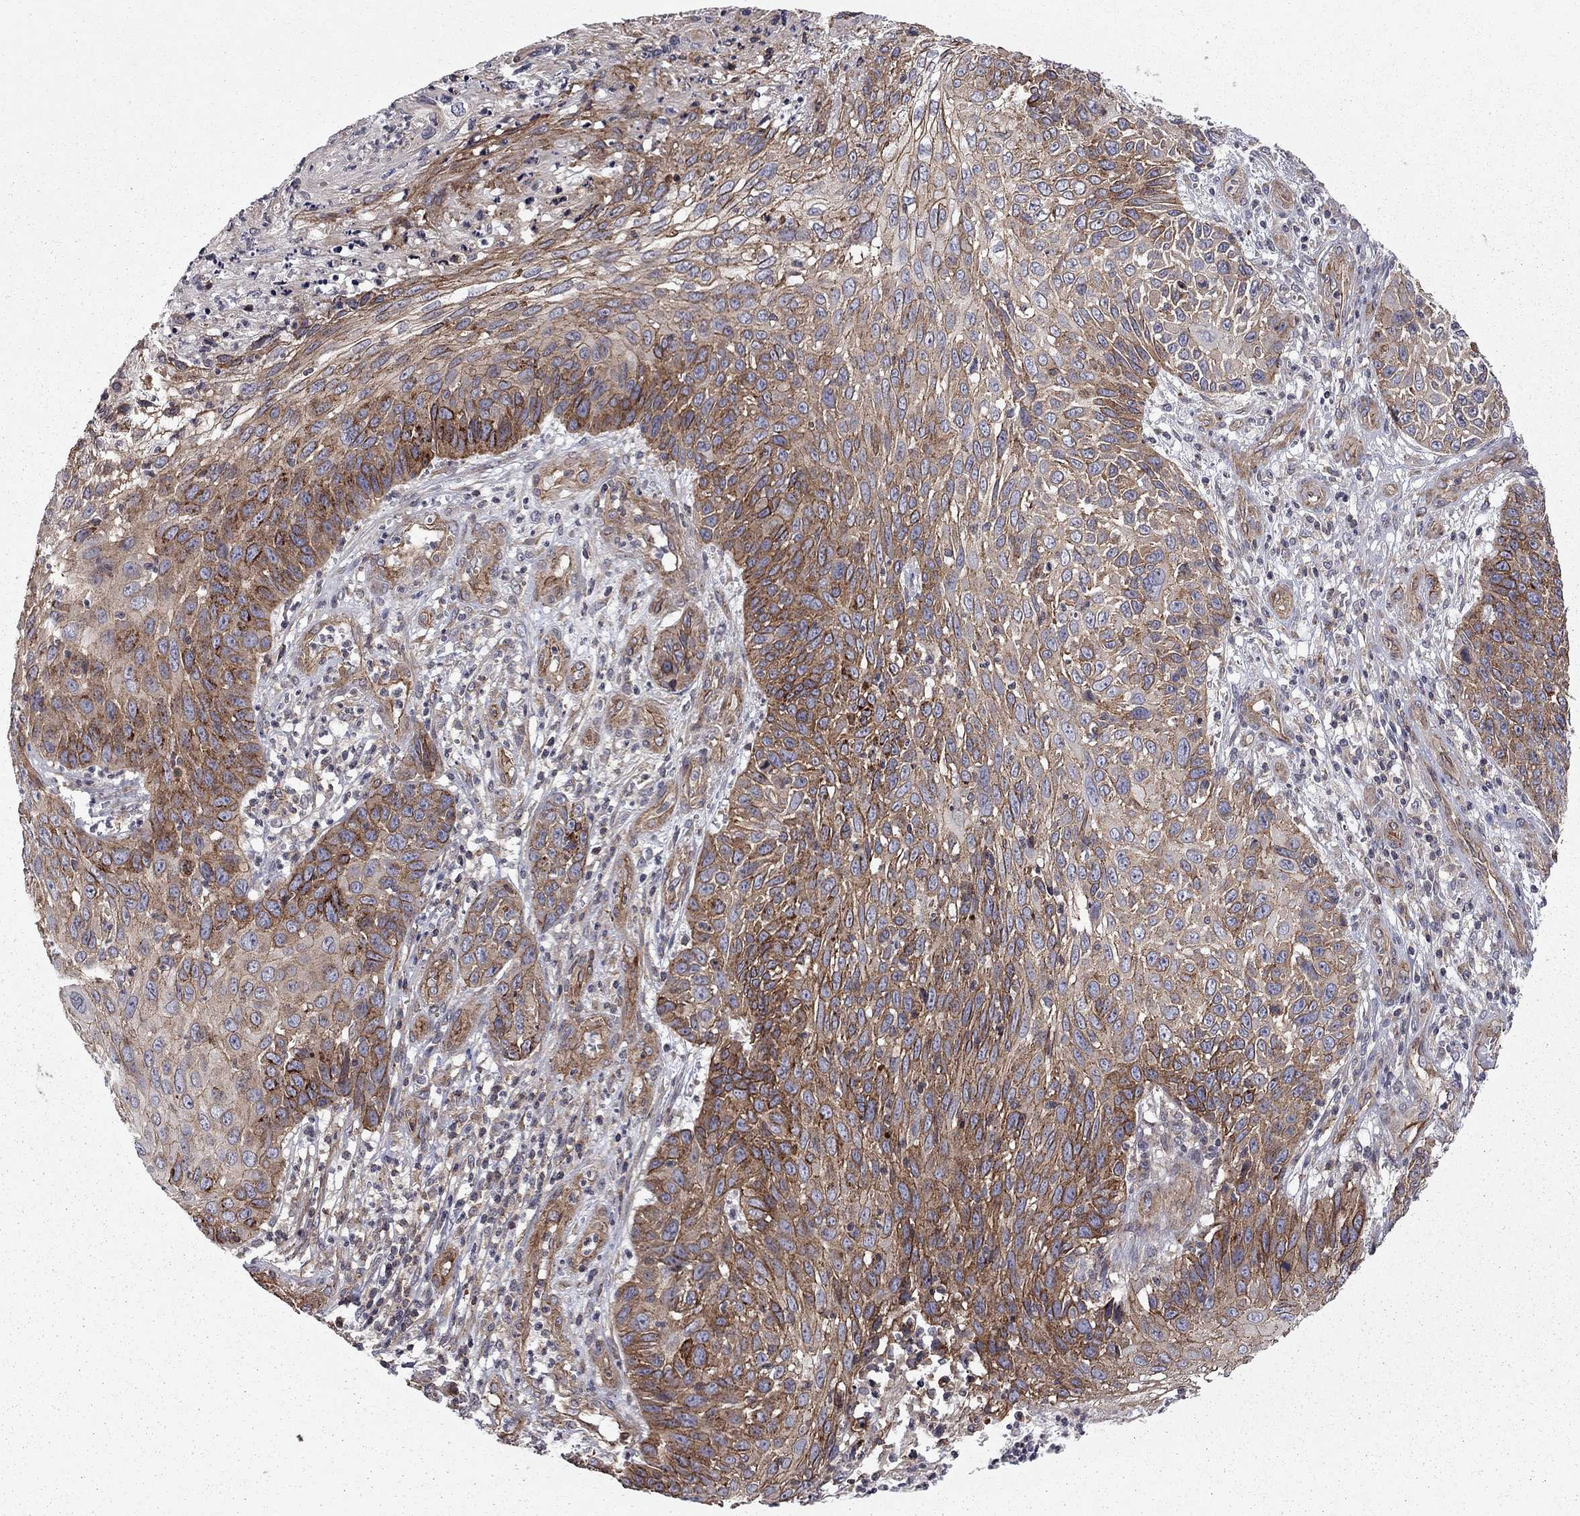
{"staining": {"intensity": "moderate", "quantity": ">75%", "location": "cytoplasmic/membranous"}, "tissue": "skin cancer", "cell_type": "Tumor cells", "image_type": "cancer", "snomed": [{"axis": "morphology", "description": "Squamous cell carcinoma, NOS"}, {"axis": "topography", "description": "Skin"}], "caption": "The histopathology image displays immunohistochemical staining of squamous cell carcinoma (skin). There is moderate cytoplasmic/membranous positivity is seen in about >75% of tumor cells.", "gene": "RASEF", "patient": {"sex": "male", "age": 92}}